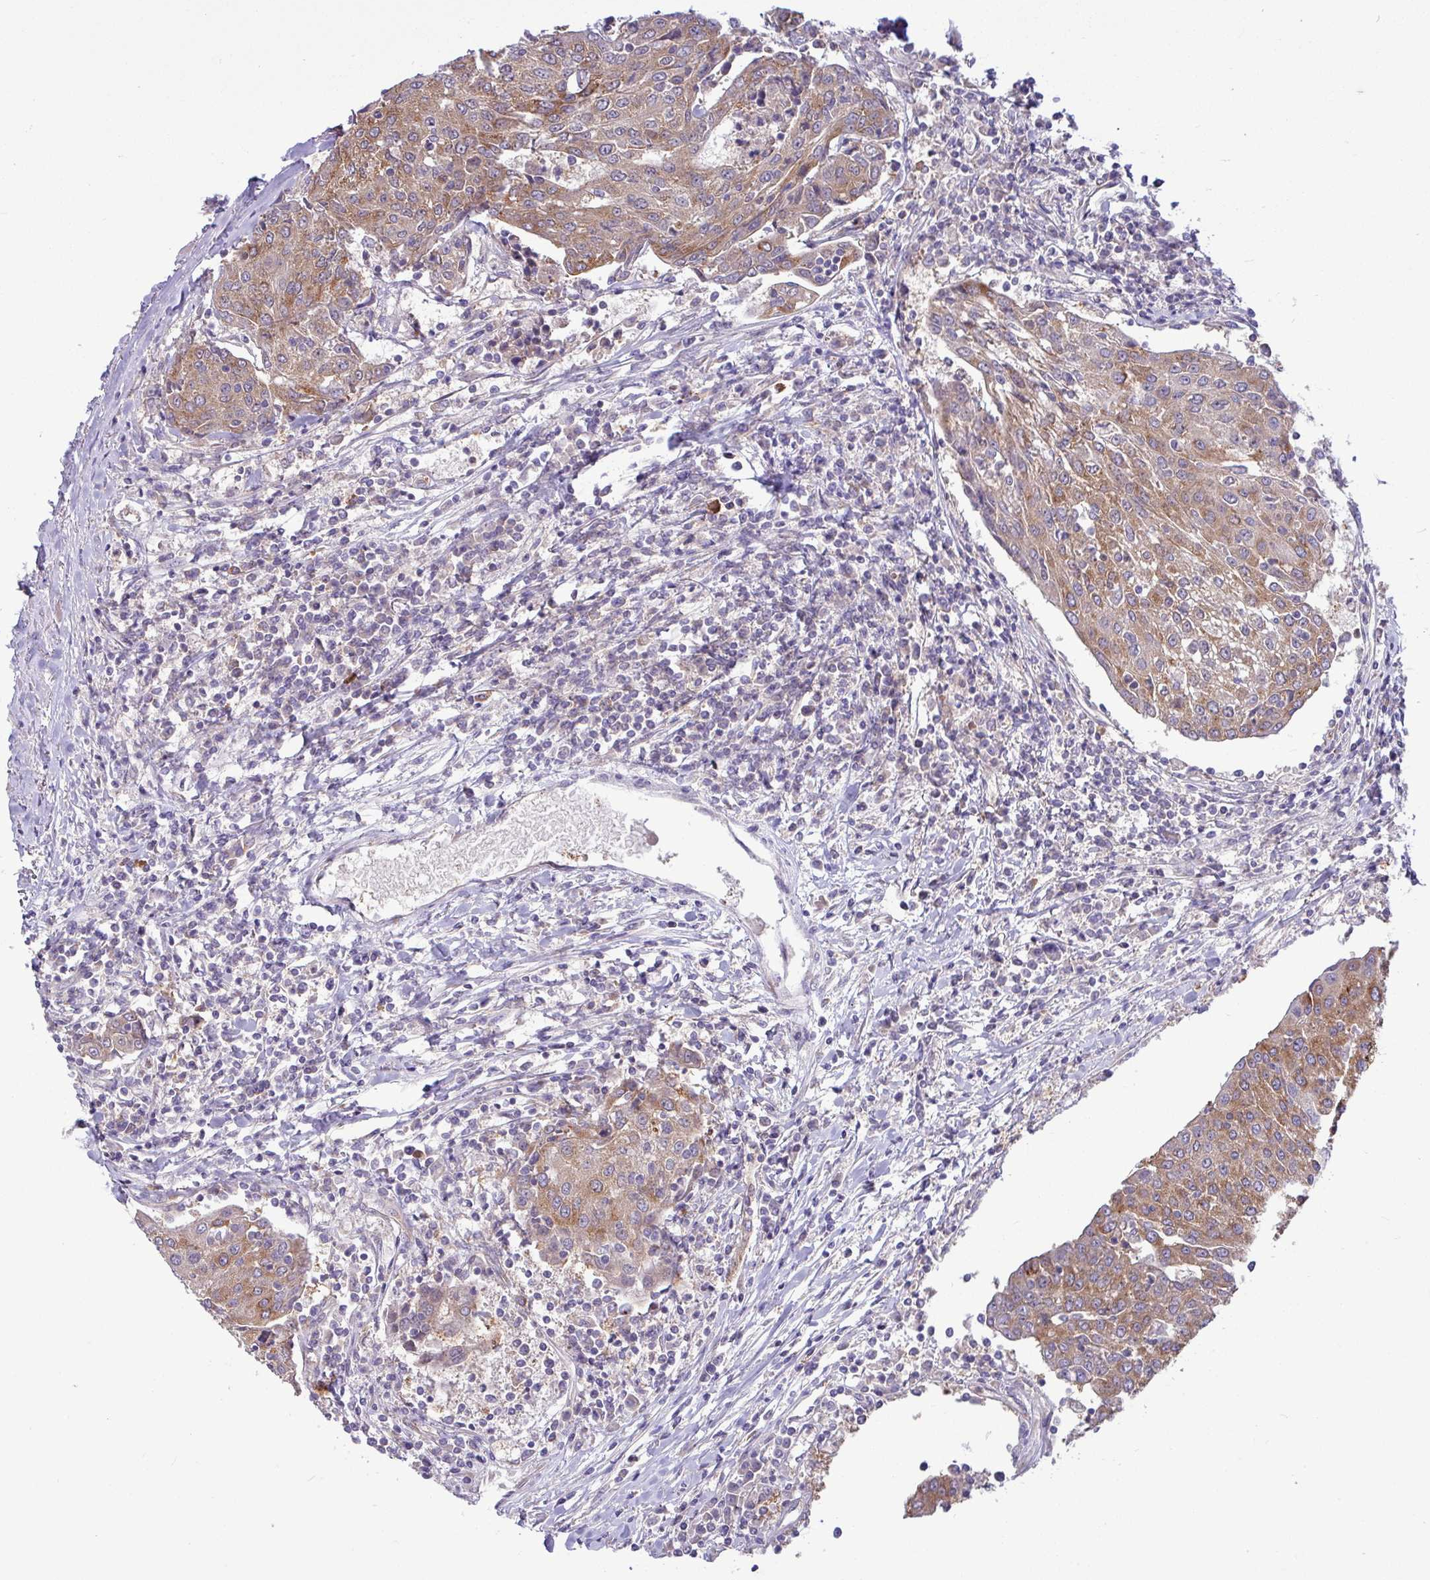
{"staining": {"intensity": "moderate", "quantity": ">75%", "location": "cytoplasmic/membranous"}, "tissue": "urothelial cancer", "cell_type": "Tumor cells", "image_type": "cancer", "snomed": [{"axis": "morphology", "description": "Urothelial carcinoma, High grade"}, {"axis": "topography", "description": "Urinary bladder"}], "caption": "The image reveals a brown stain indicating the presence of a protein in the cytoplasmic/membranous of tumor cells in urothelial carcinoma (high-grade).", "gene": "LSM12", "patient": {"sex": "female", "age": 85}}